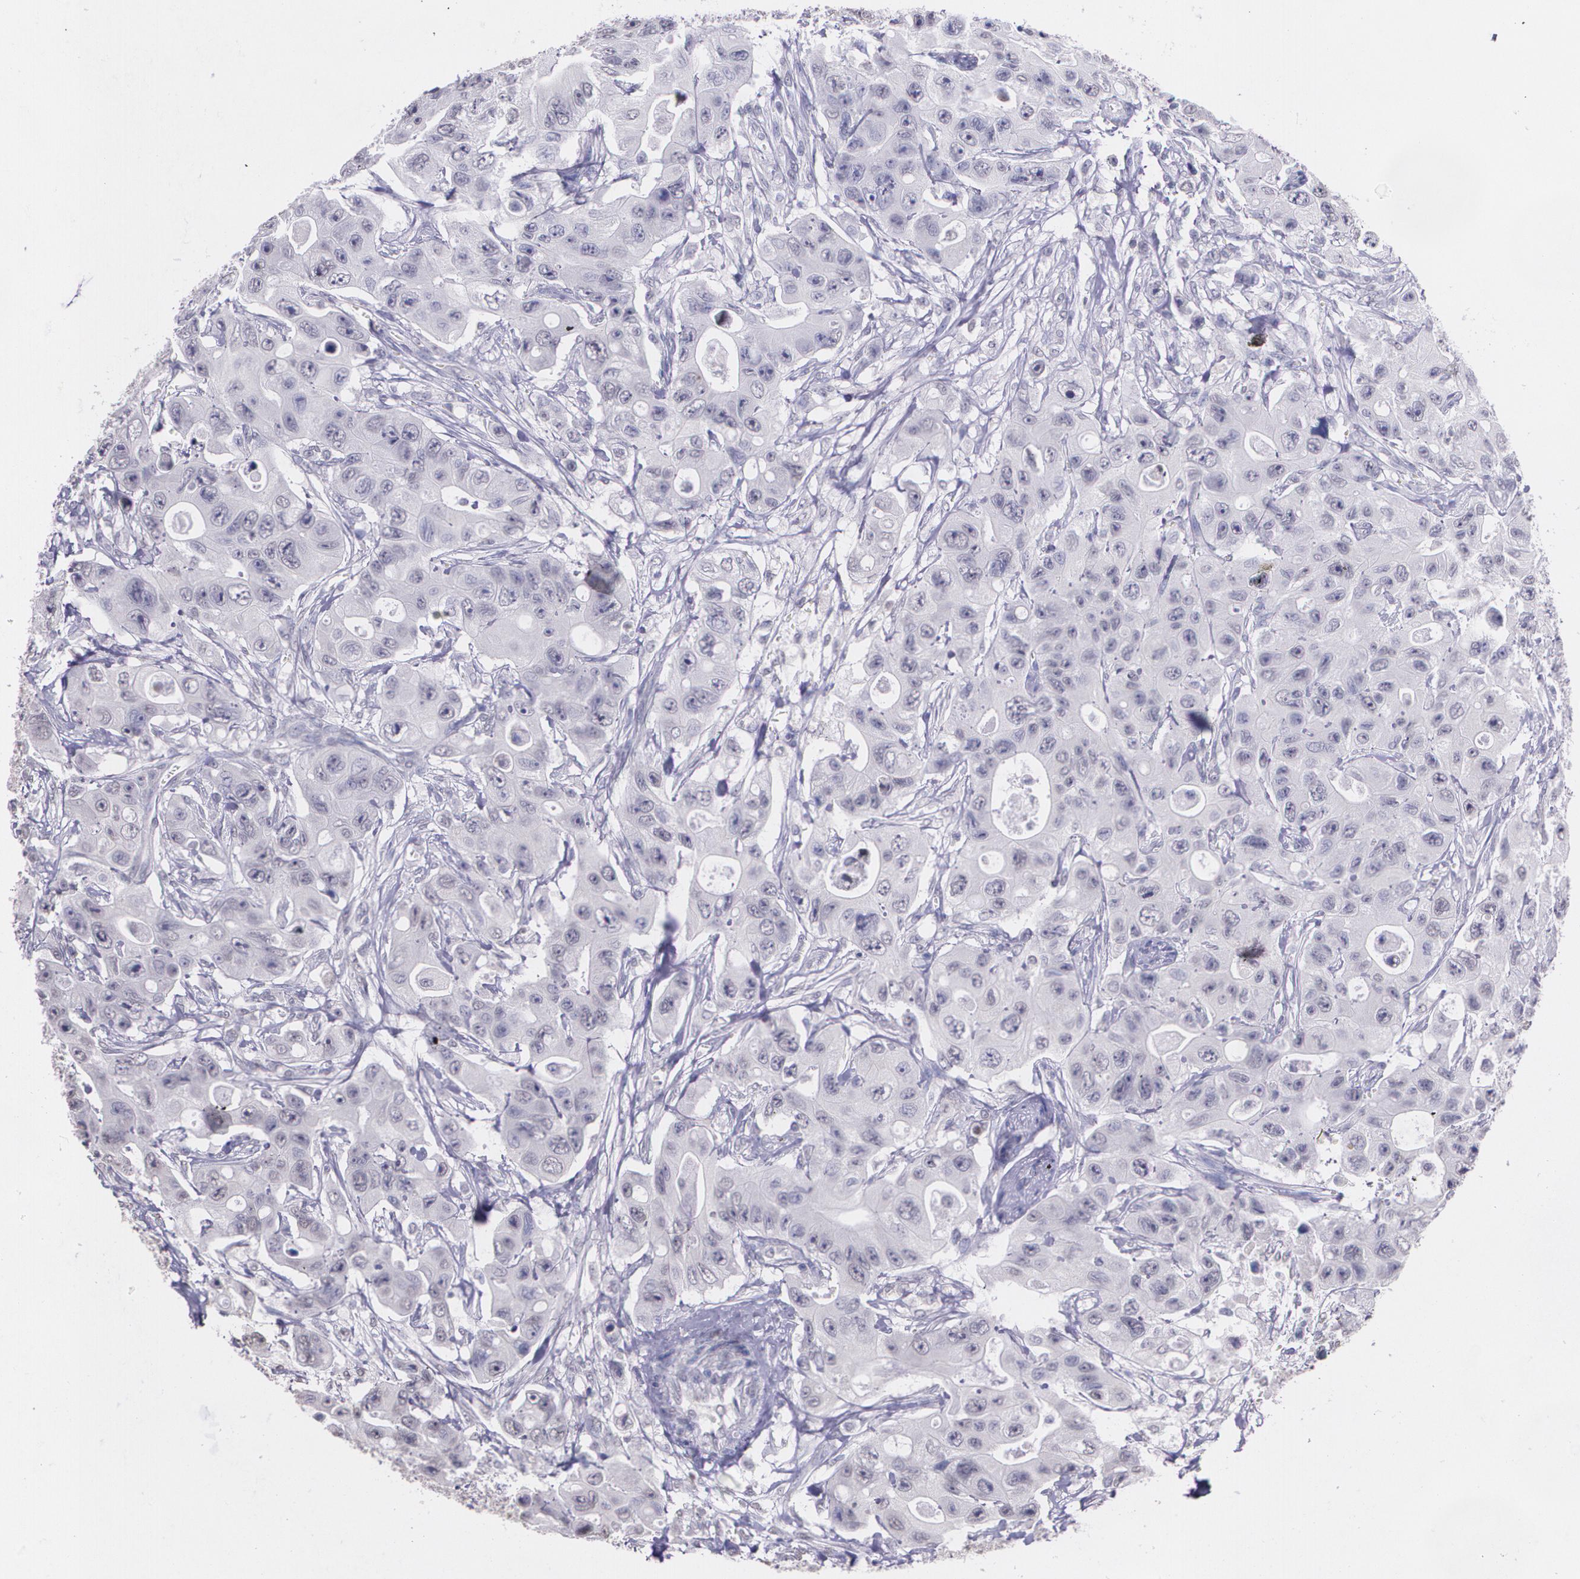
{"staining": {"intensity": "negative", "quantity": "none", "location": "none"}, "tissue": "colorectal cancer", "cell_type": "Tumor cells", "image_type": "cancer", "snomed": [{"axis": "morphology", "description": "Adenocarcinoma, NOS"}, {"axis": "topography", "description": "Colon"}], "caption": "High magnification brightfield microscopy of colorectal adenocarcinoma stained with DAB (3,3'-diaminobenzidine) (brown) and counterstained with hematoxylin (blue): tumor cells show no significant expression.", "gene": "RTN1", "patient": {"sex": "female", "age": 46}}